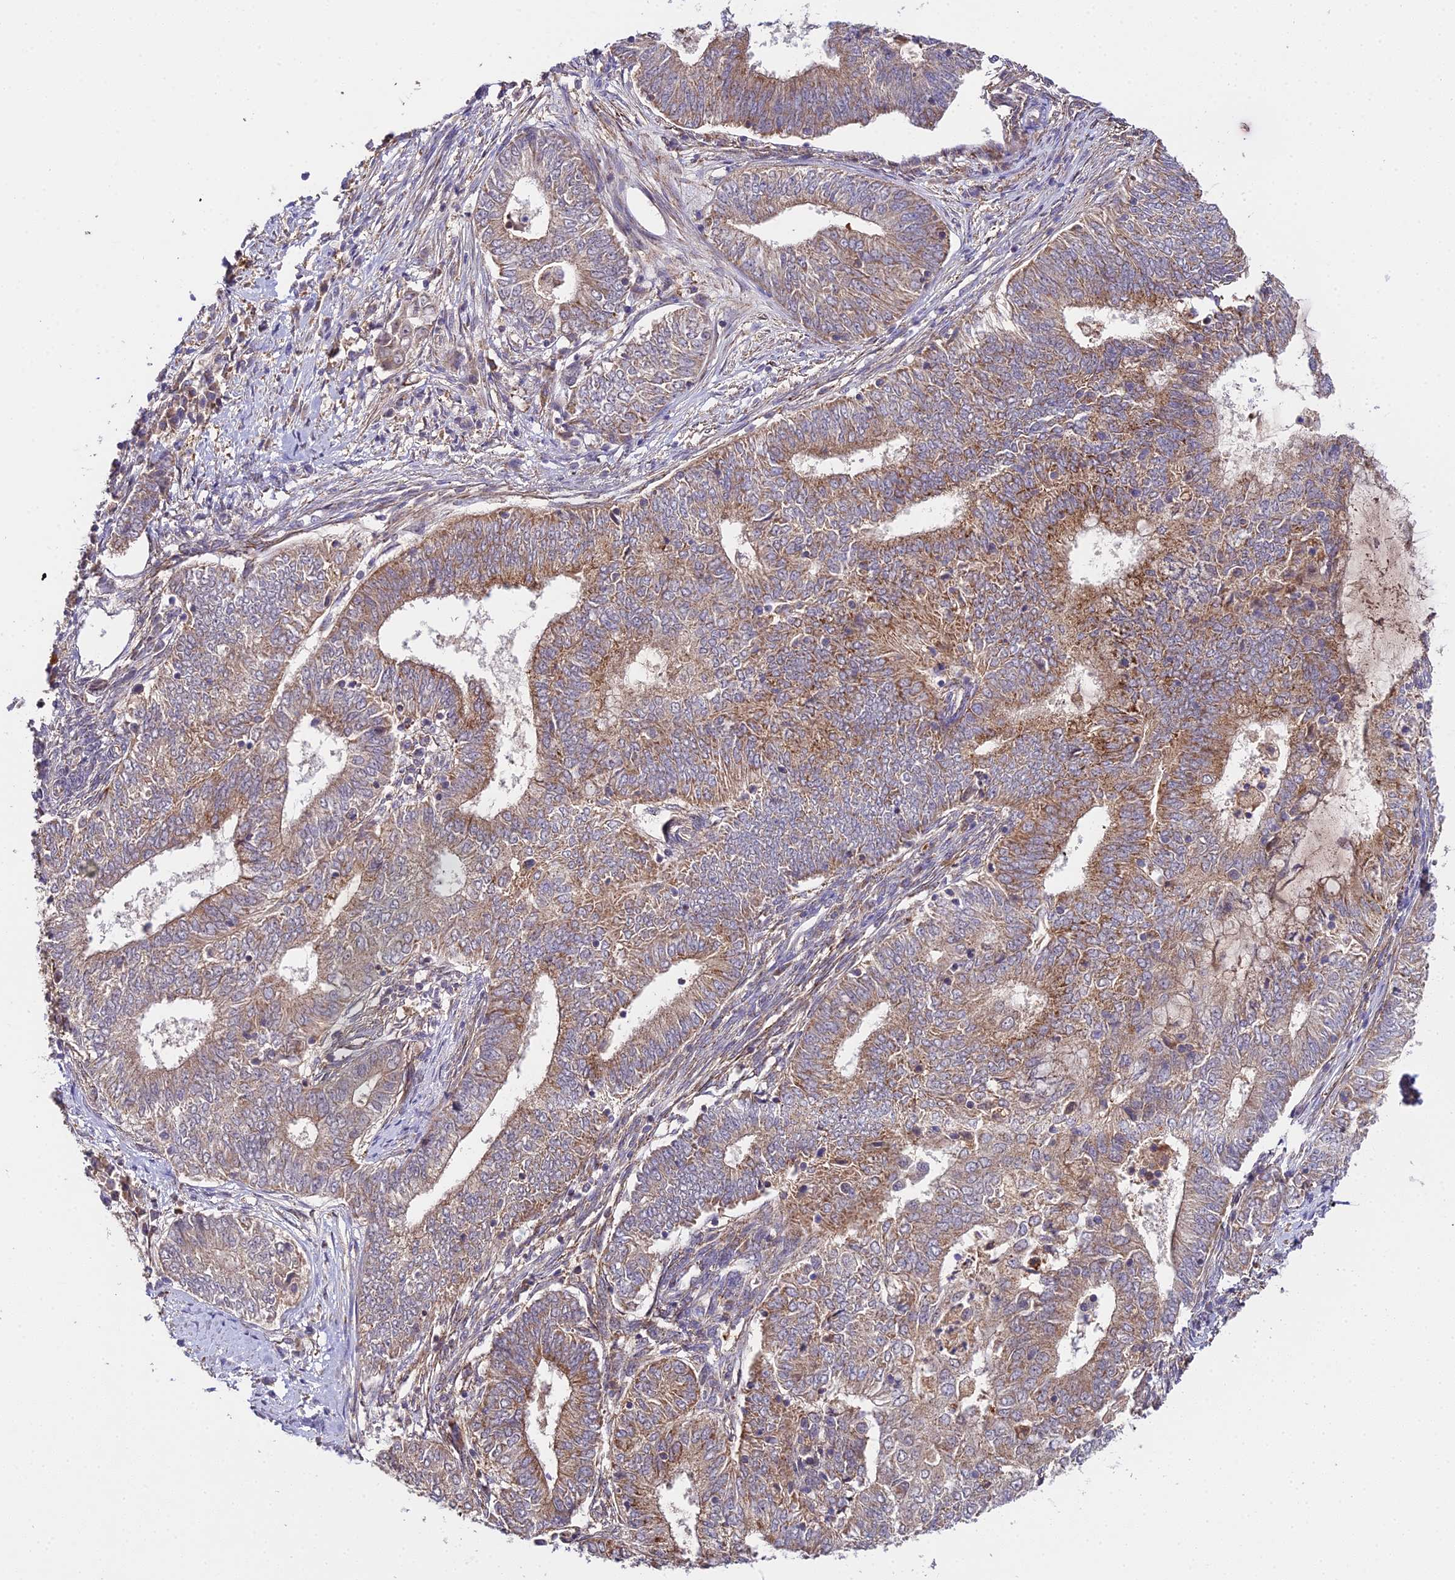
{"staining": {"intensity": "moderate", "quantity": ">75%", "location": "cytoplasmic/membranous"}, "tissue": "endometrial cancer", "cell_type": "Tumor cells", "image_type": "cancer", "snomed": [{"axis": "morphology", "description": "Adenocarcinoma, NOS"}, {"axis": "topography", "description": "Endometrium"}], "caption": "This histopathology image shows immunohistochemistry staining of endometrial adenocarcinoma, with medium moderate cytoplasmic/membranous staining in about >75% of tumor cells.", "gene": "ZBED8", "patient": {"sex": "female", "age": 62}}